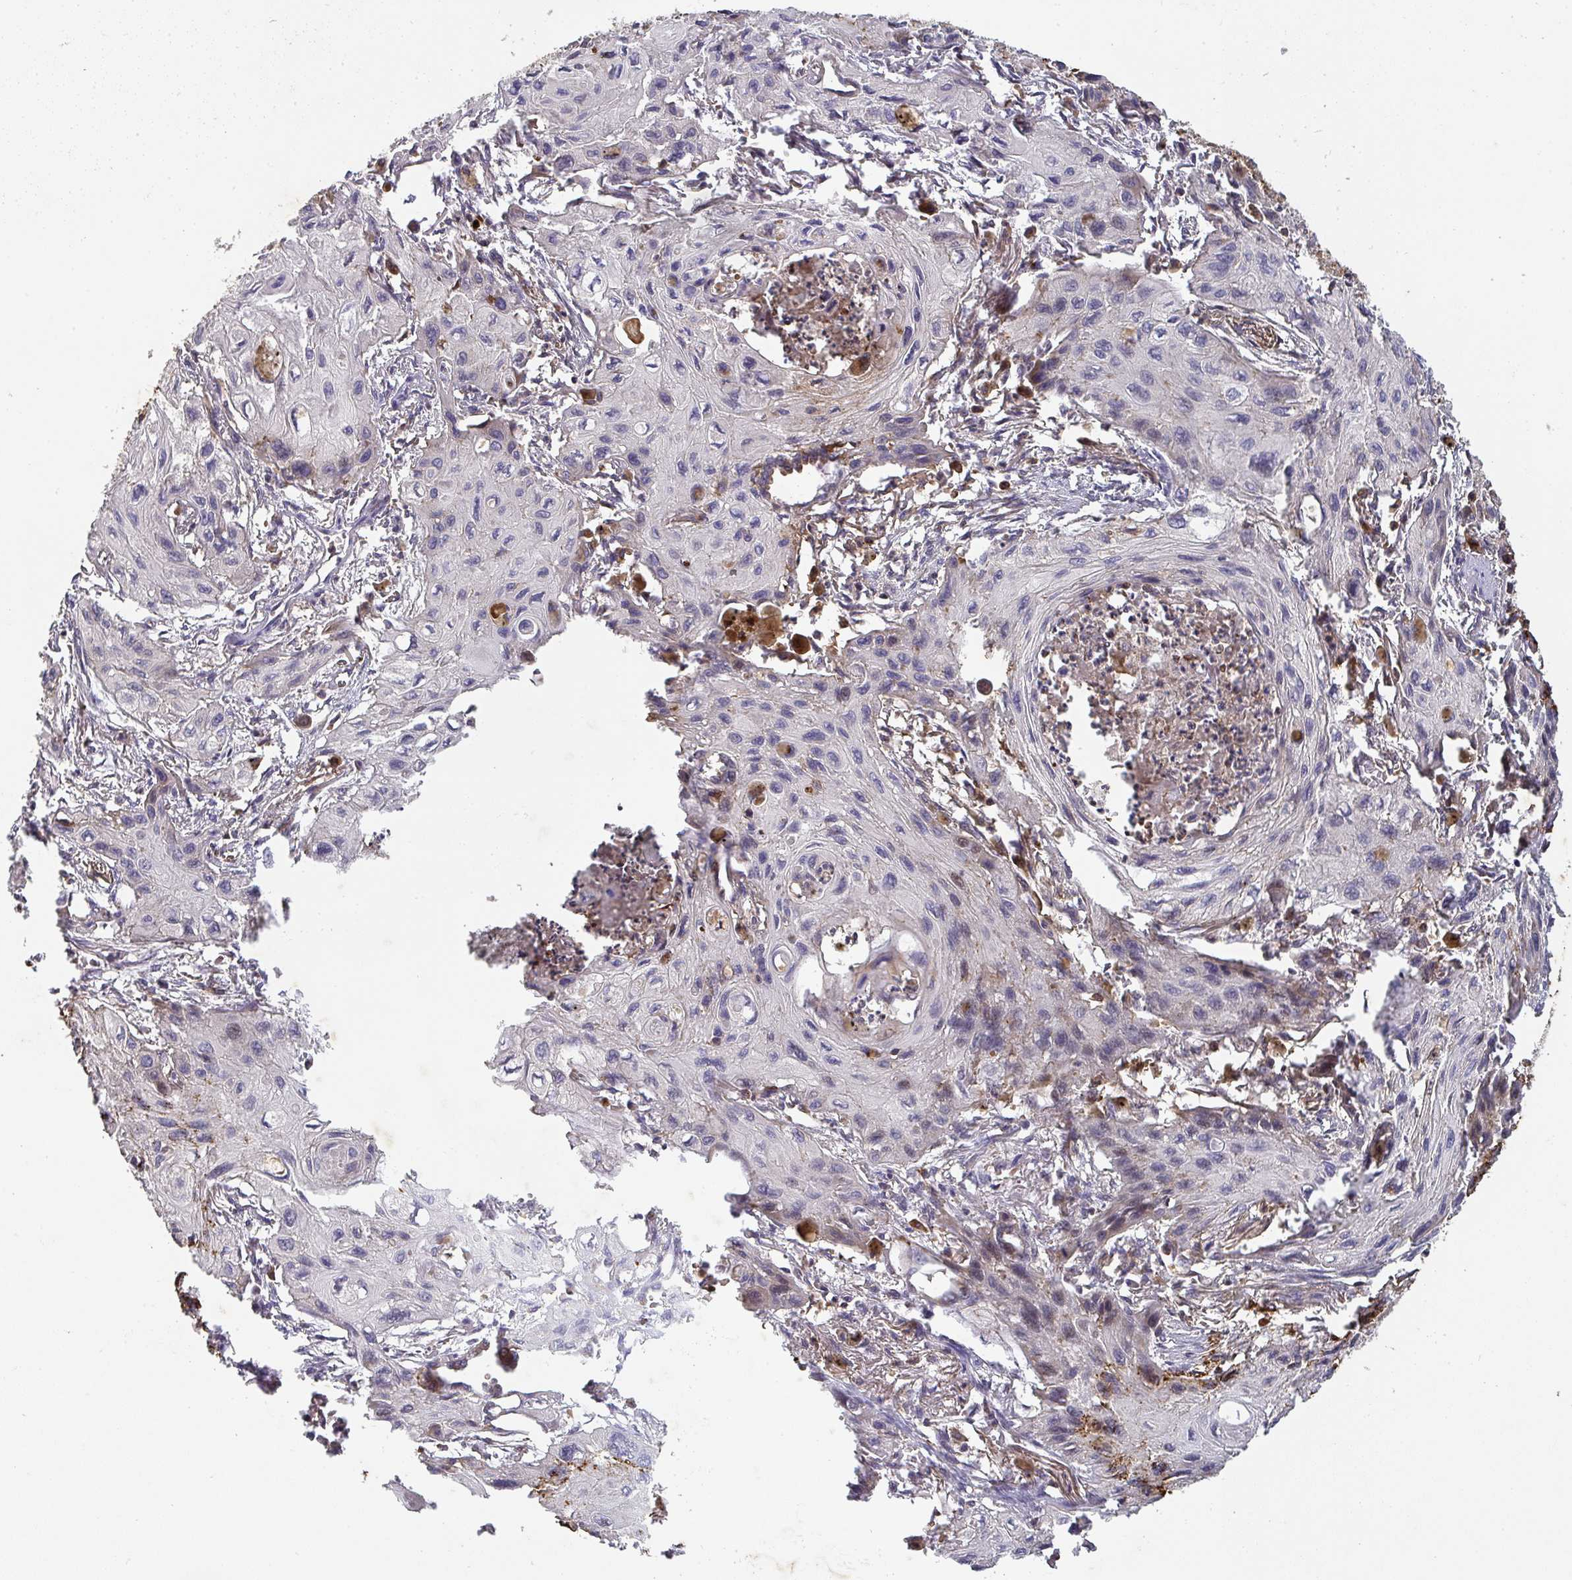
{"staining": {"intensity": "negative", "quantity": "none", "location": "none"}, "tissue": "lung cancer", "cell_type": "Tumor cells", "image_type": "cancer", "snomed": [{"axis": "morphology", "description": "Squamous cell carcinoma, NOS"}, {"axis": "topography", "description": "Lung"}], "caption": "Protein analysis of lung cancer demonstrates no significant staining in tumor cells.", "gene": "TNMD", "patient": {"sex": "male", "age": 71}}